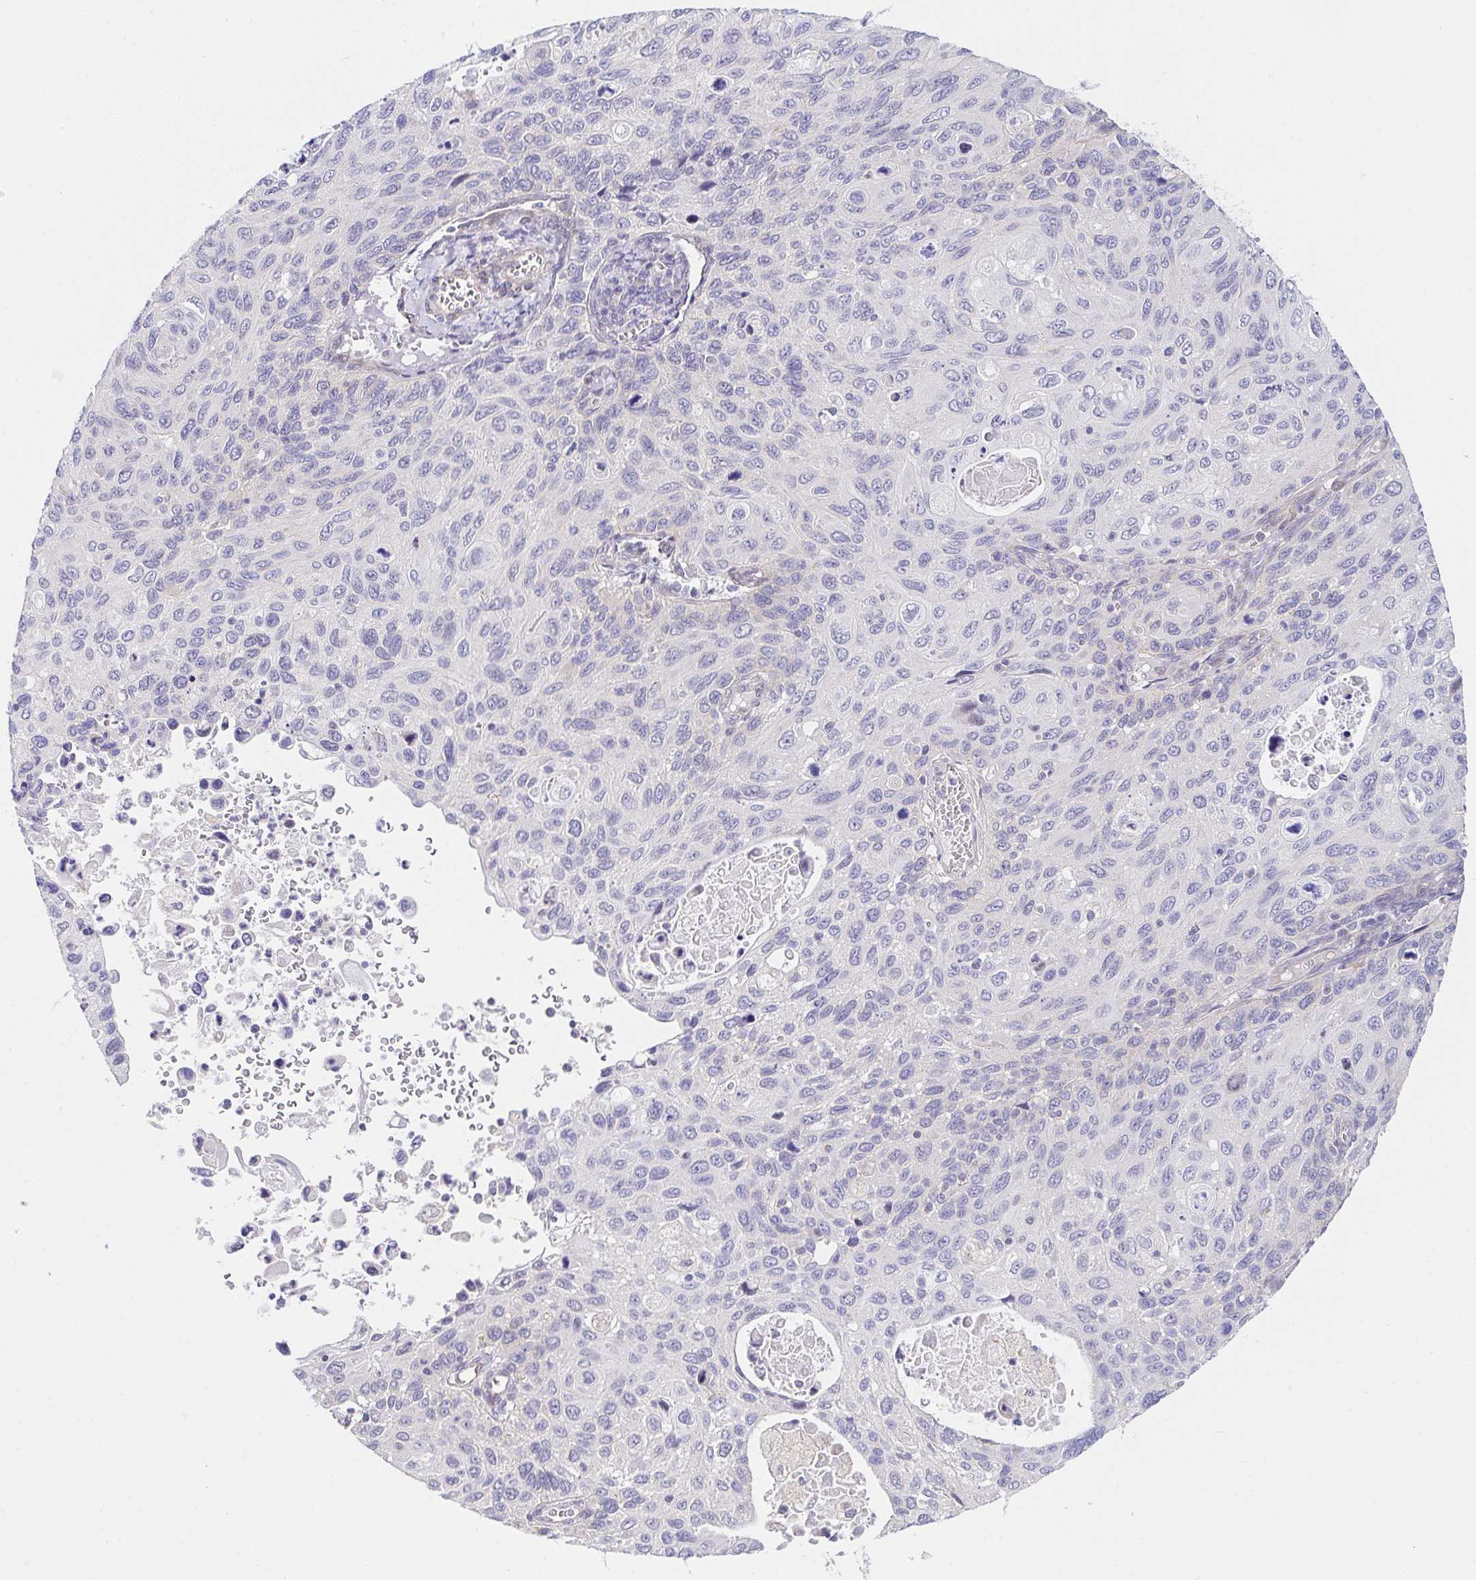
{"staining": {"intensity": "negative", "quantity": "none", "location": "none"}, "tissue": "cervical cancer", "cell_type": "Tumor cells", "image_type": "cancer", "snomed": [{"axis": "morphology", "description": "Squamous cell carcinoma, NOS"}, {"axis": "topography", "description": "Cervix"}], "caption": "Tumor cells show no significant staining in squamous cell carcinoma (cervical).", "gene": "AKAP14", "patient": {"sex": "female", "age": 70}}